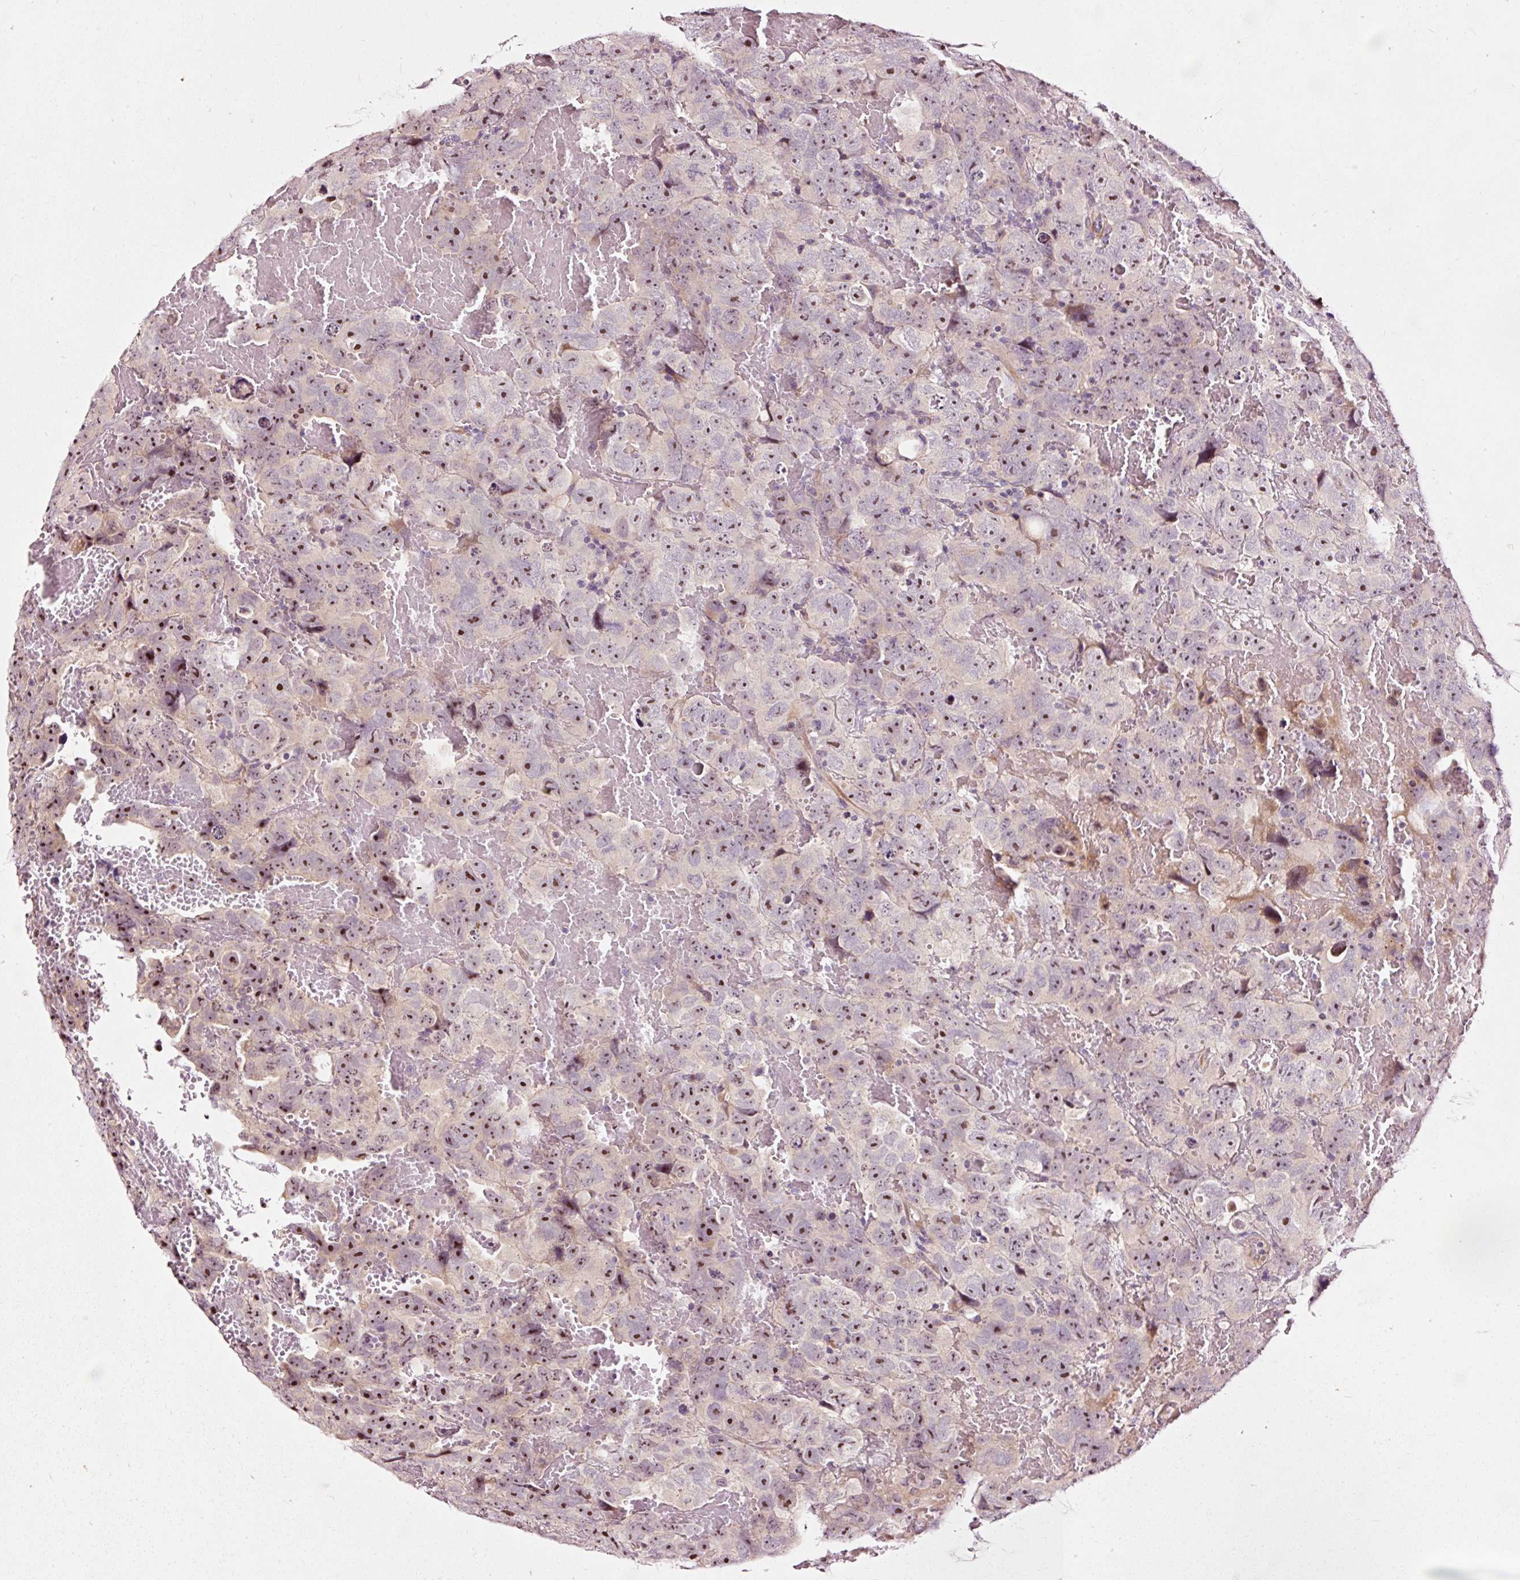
{"staining": {"intensity": "moderate", "quantity": ">75%", "location": "nuclear"}, "tissue": "testis cancer", "cell_type": "Tumor cells", "image_type": "cancer", "snomed": [{"axis": "morphology", "description": "Carcinoma, Embryonal, NOS"}, {"axis": "topography", "description": "Testis"}], "caption": "Embryonal carcinoma (testis) stained with a protein marker demonstrates moderate staining in tumor cells.", "gene": "UTP14A", "patient": {"sex": "male", "age": 45}}